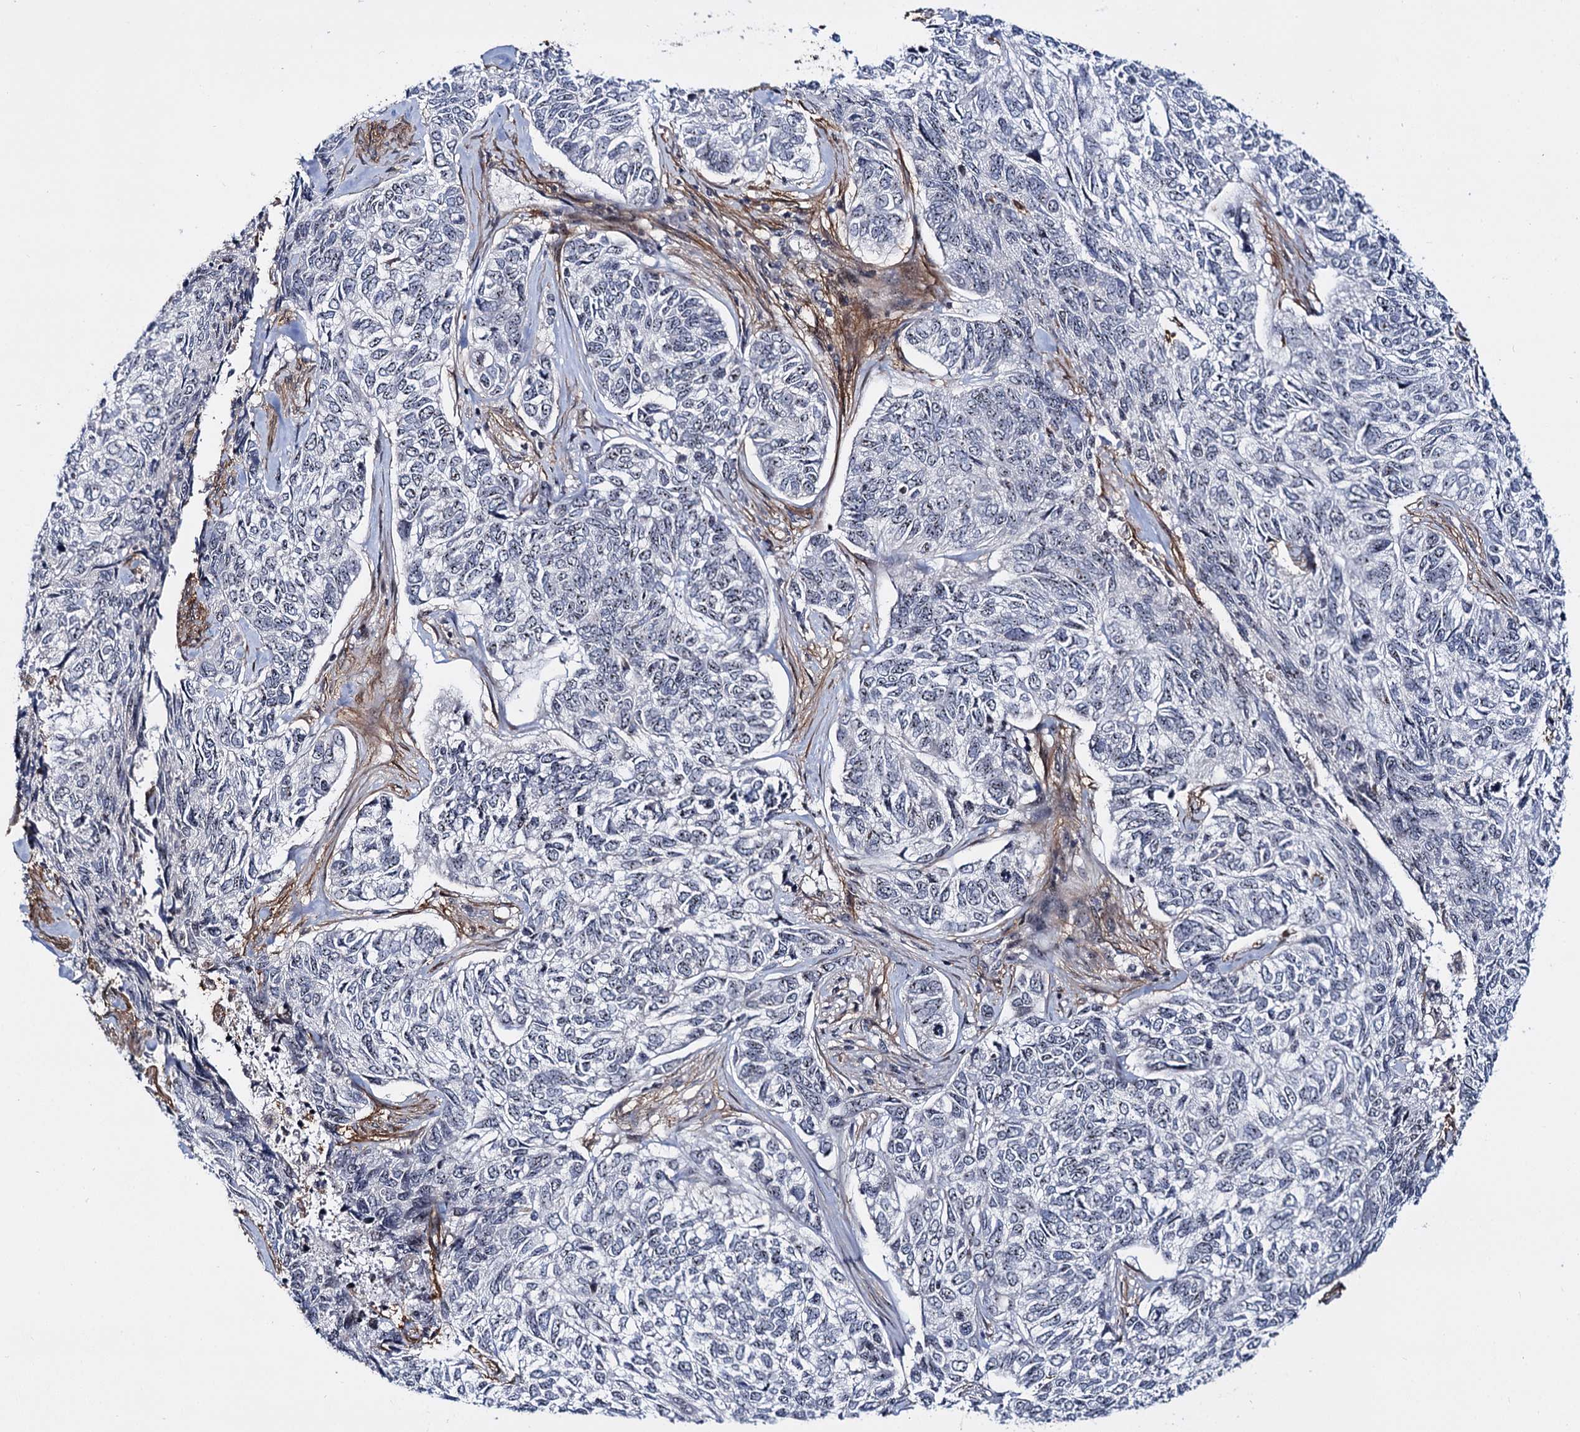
{"staining": {"intensity": "weak", "quantity": "<25%", "location": "nuclear"}, "tissue": "skin cancer", "cell_type": "Tumor cells", "image_type": "cancer", "snomed": [{"axis": "morphology", "description": "Basal cell carcinoma"}, {"axis": "topography", "description": "Skin"}], "caption": "Human basal cell carcinoma (skin) stained for a protein using IHC reveals no staining in tumor cells.", "gene": "SUPT20H", "patient": {"sex": "female", "age": 65}}